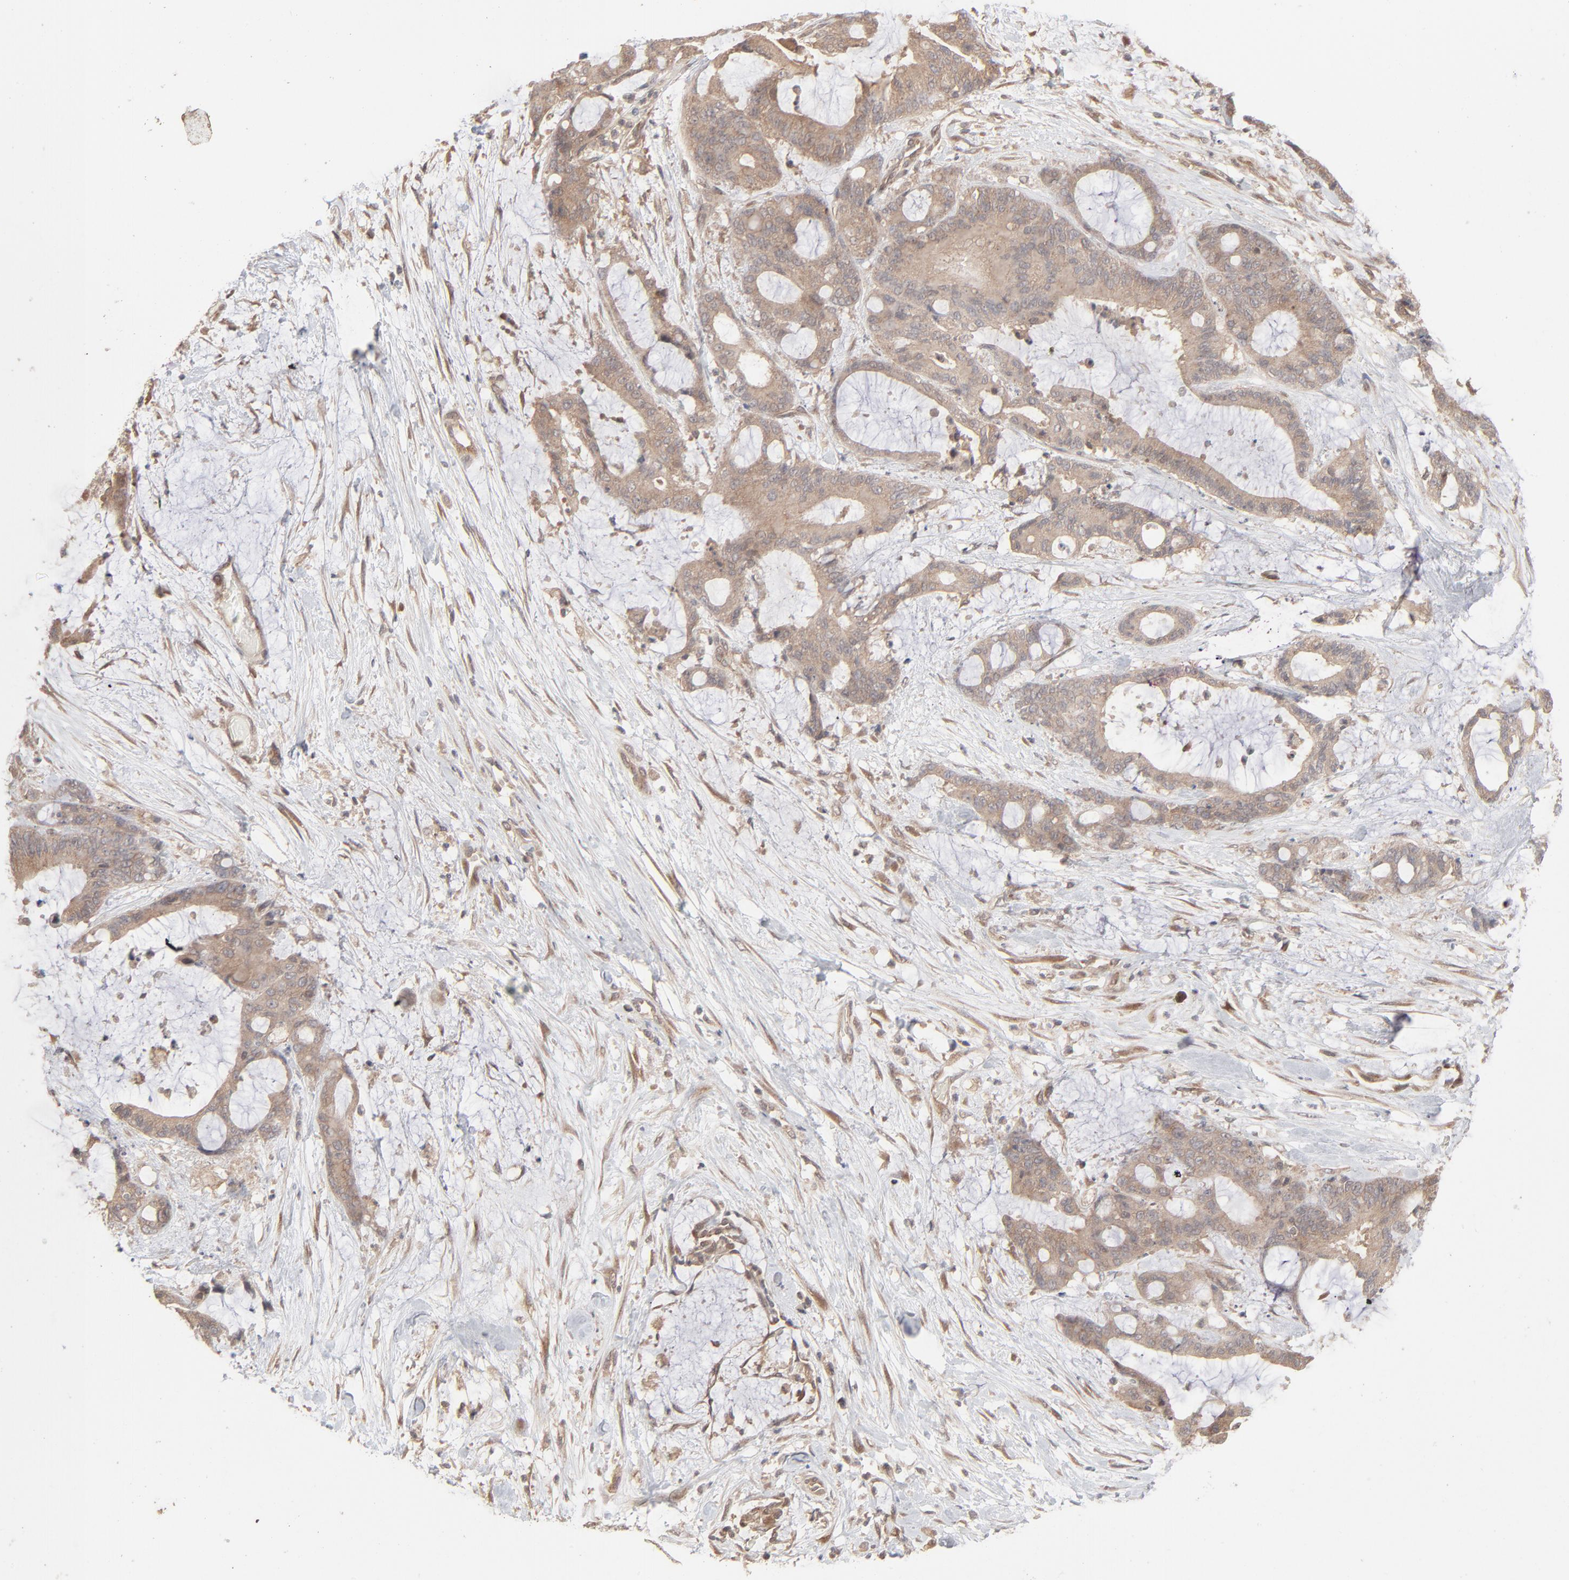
{"staining": {"intensity": "weak", "quantity": ">75%", "location": "cytoplasmic/membranous"}, "tissue": "liver cancer", "cell_type": "Tumor cells", "image_type": "cancer", "snomed": [{"axis": "morphology", "description": "Cholangiocarcinoma"}, {"axis": "topography", "description": "Liver"}], "caption": "There is low levels of weak cytoplasmic/membranous expression in tumor cells of liver cholangiocarcinoma, as demonstrated by immunohistochemical staining (brown color).", "gene": "SCFD1", "patient": {"sex": "female", "age": 73}}